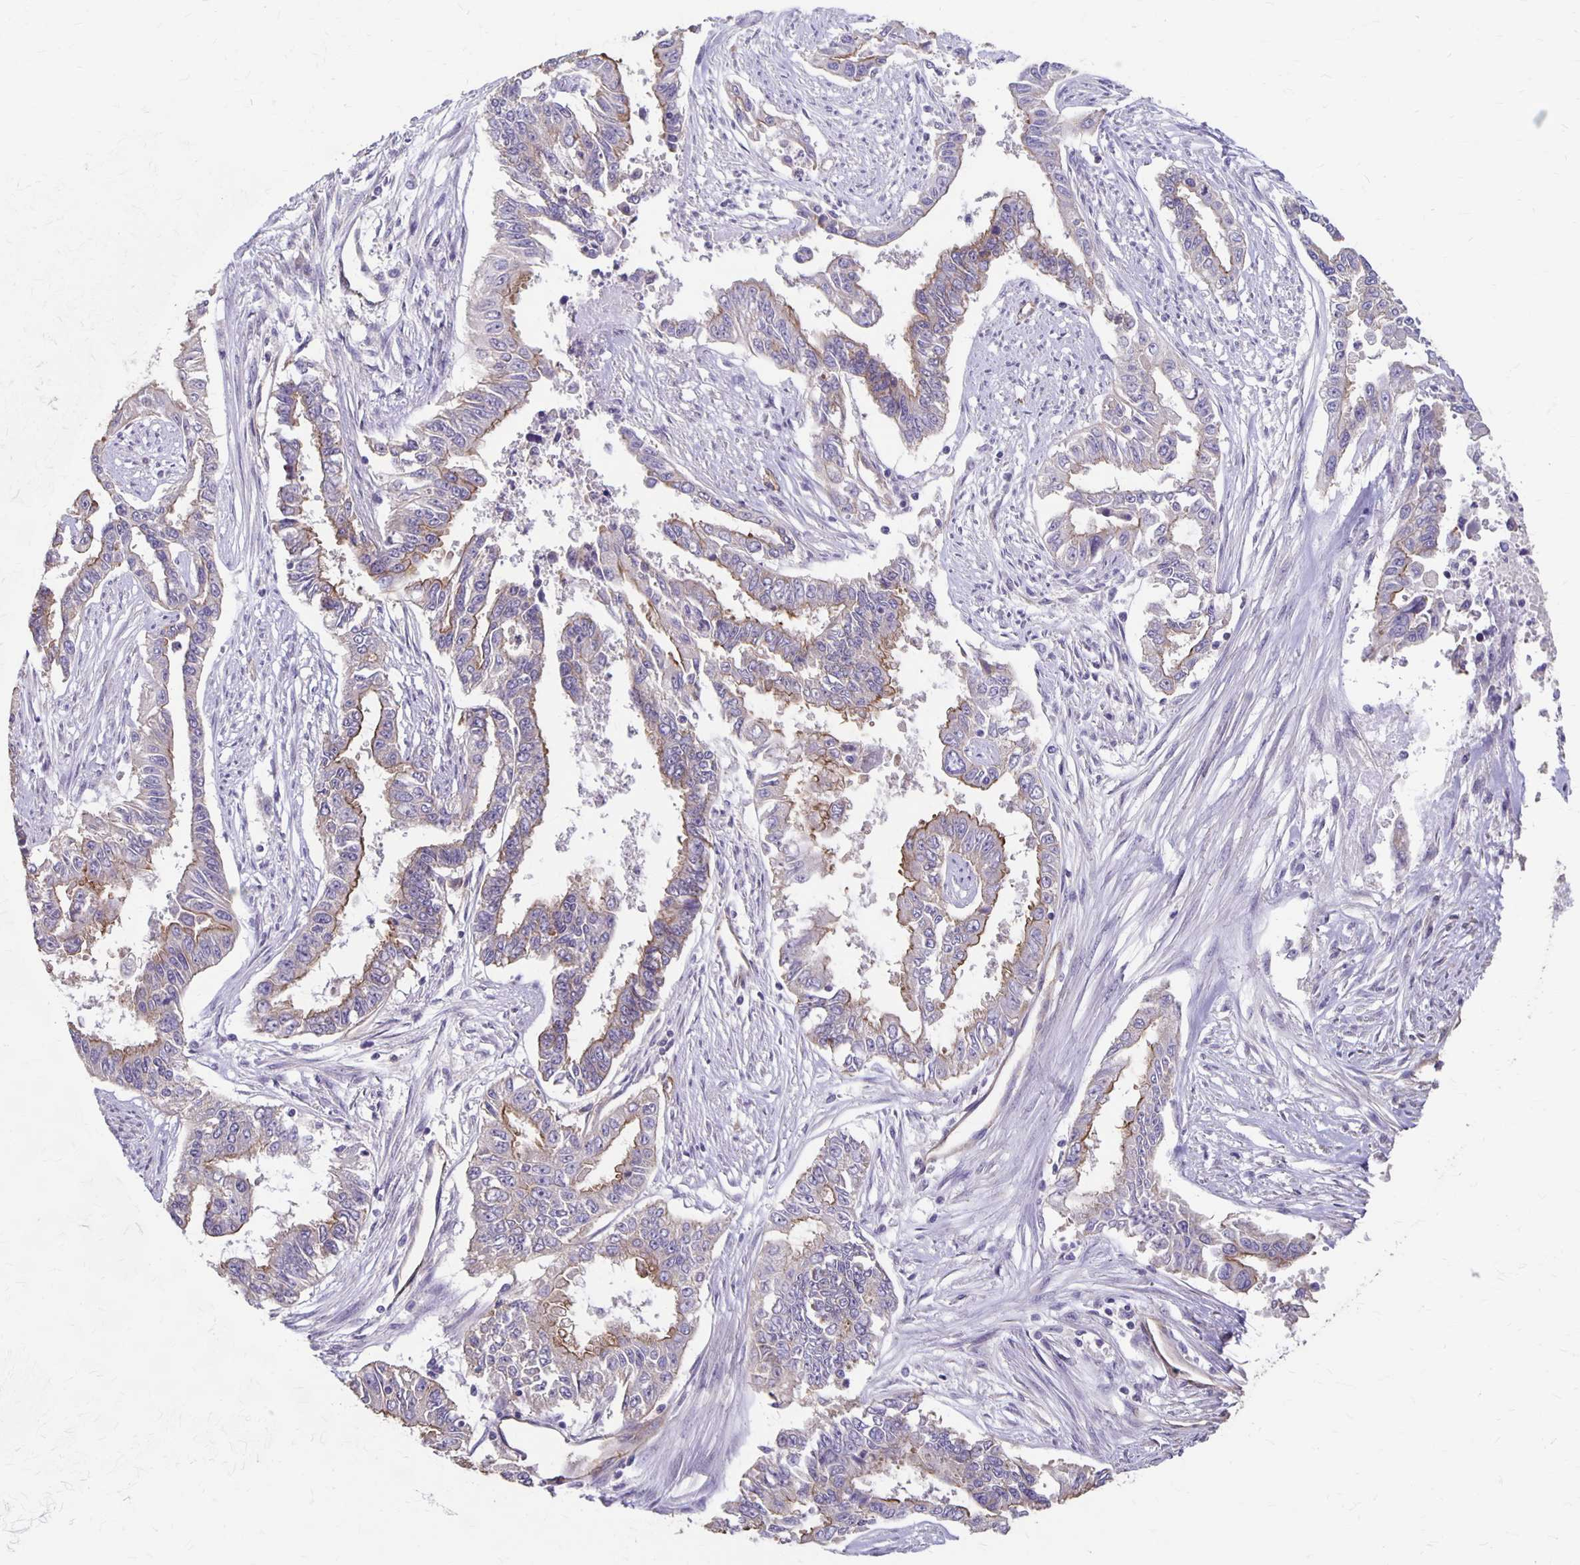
{"staining": {"intensity": "moderate", "quantity": "<25%", "location": "cytoplasmic/membranous"}, "tissue": "endometrial cancer", "cell_type": "Tumor cells", "image_type": "cancer", "snomed": [{"axis": "morphology", "description": "Adenocarcinoma, NOS"}, {"axis": "topography", "description": "Uterus"}], "caption": "This micrograph displays immunohistochemistry staining of human endometrial cancer, with low moderate cytoplasmic/membranous staining in about <25% of tumor cells.", "gene": "PPP1R3E", "patient": {"sex": "female", "age": 59}}